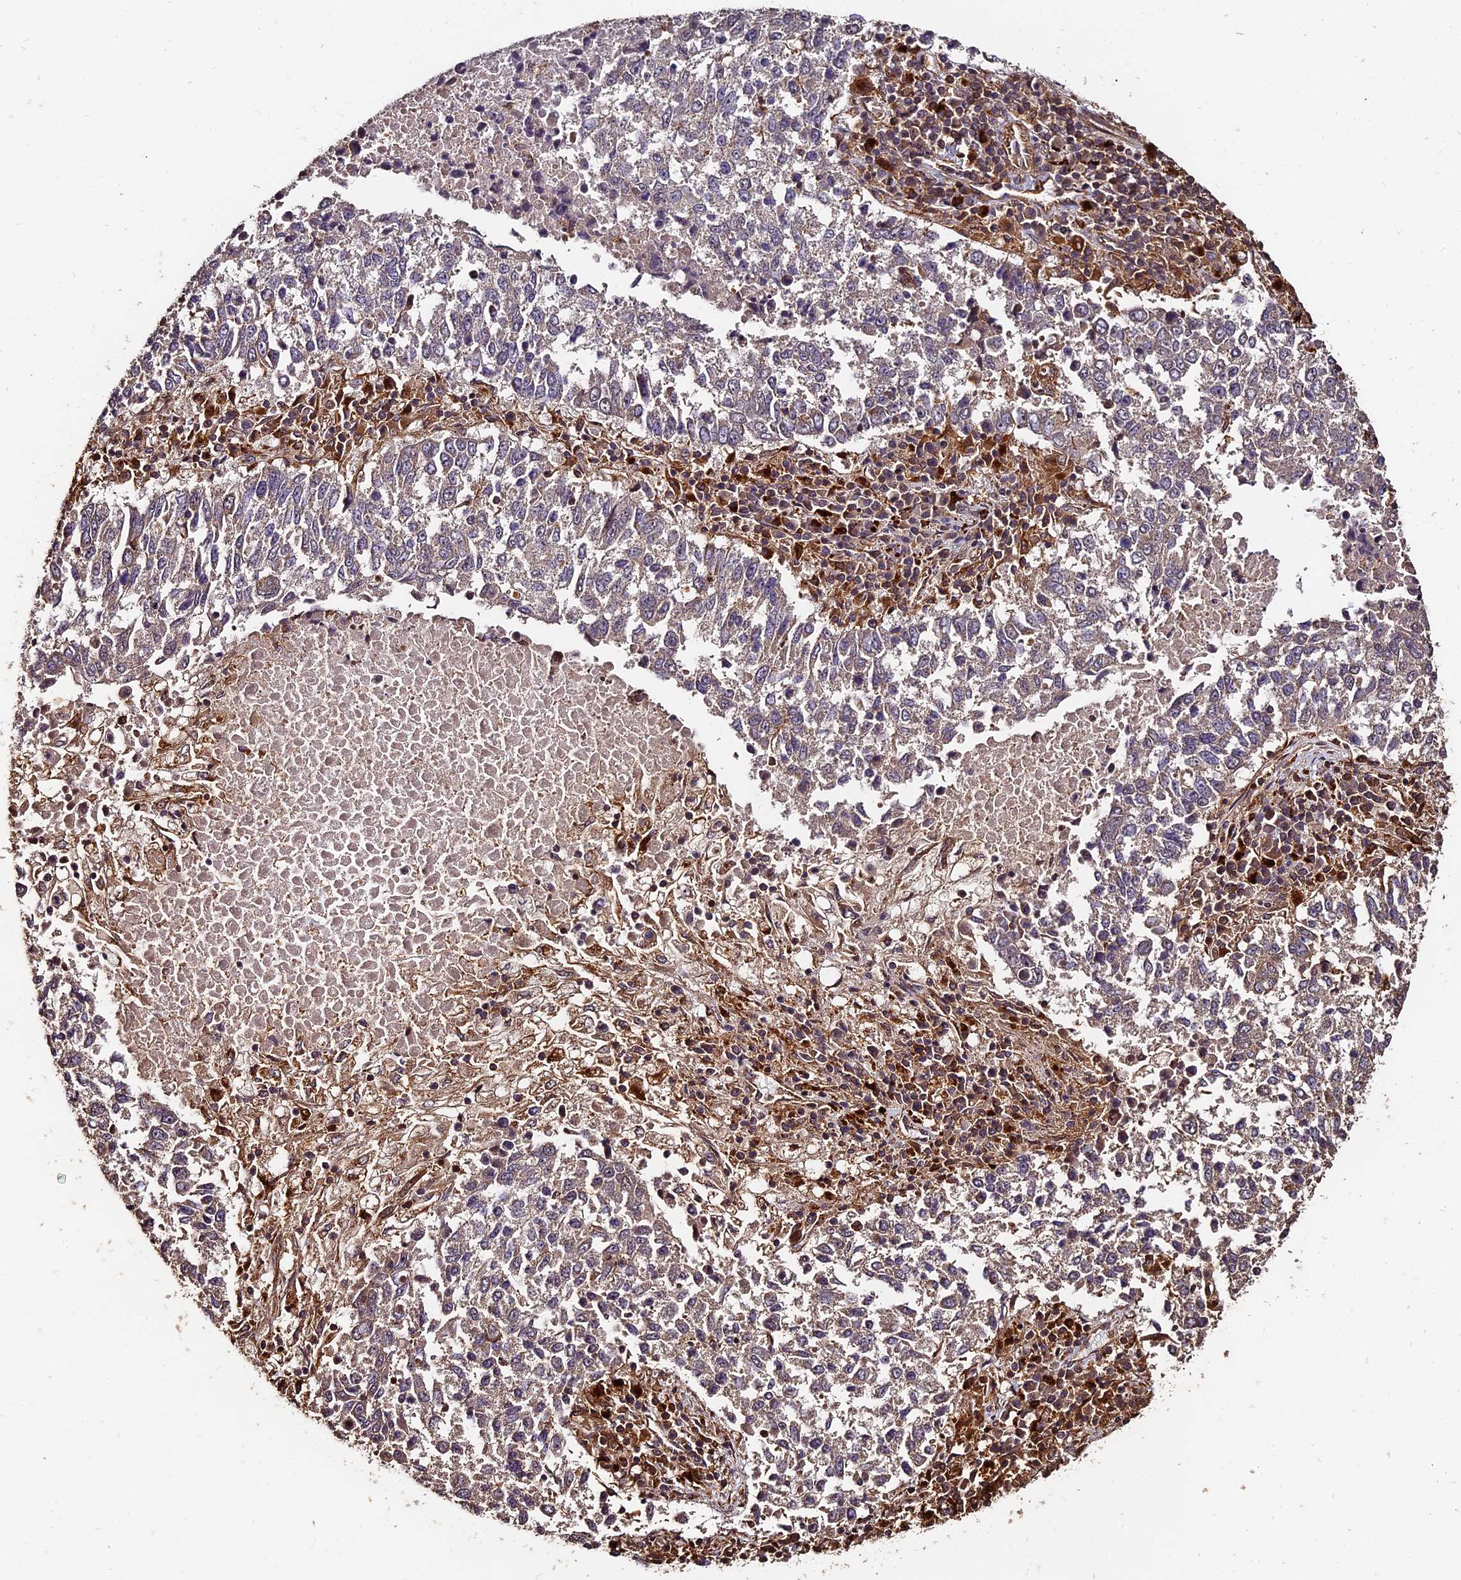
{"staining": {"intensity": "weak", "quantity": "25%-75%", "location": "cytoplasmic/membranous"}, "tissue": "lung cancer", "cell_type": "Tumor cells", "image_type": "cancer", "snomed": [{"axis": "morphology", "description": "Squamous cell carcinoma, NOS"}, {"axis": "topography", "description": "Lung"}], "caption": "DAB (3,3'-diaminobenzidine) immunohistochemical staining of squamous cell carcinoma (lung) reveals weak cytoplasmic/membranous protein positivity in approximately 25%-75% of tumor cells. The protein is shown in brown color, while the nuclei are stained blue.", "gene": "MMP15", "patient": {"sex": "male", "age": 73}}